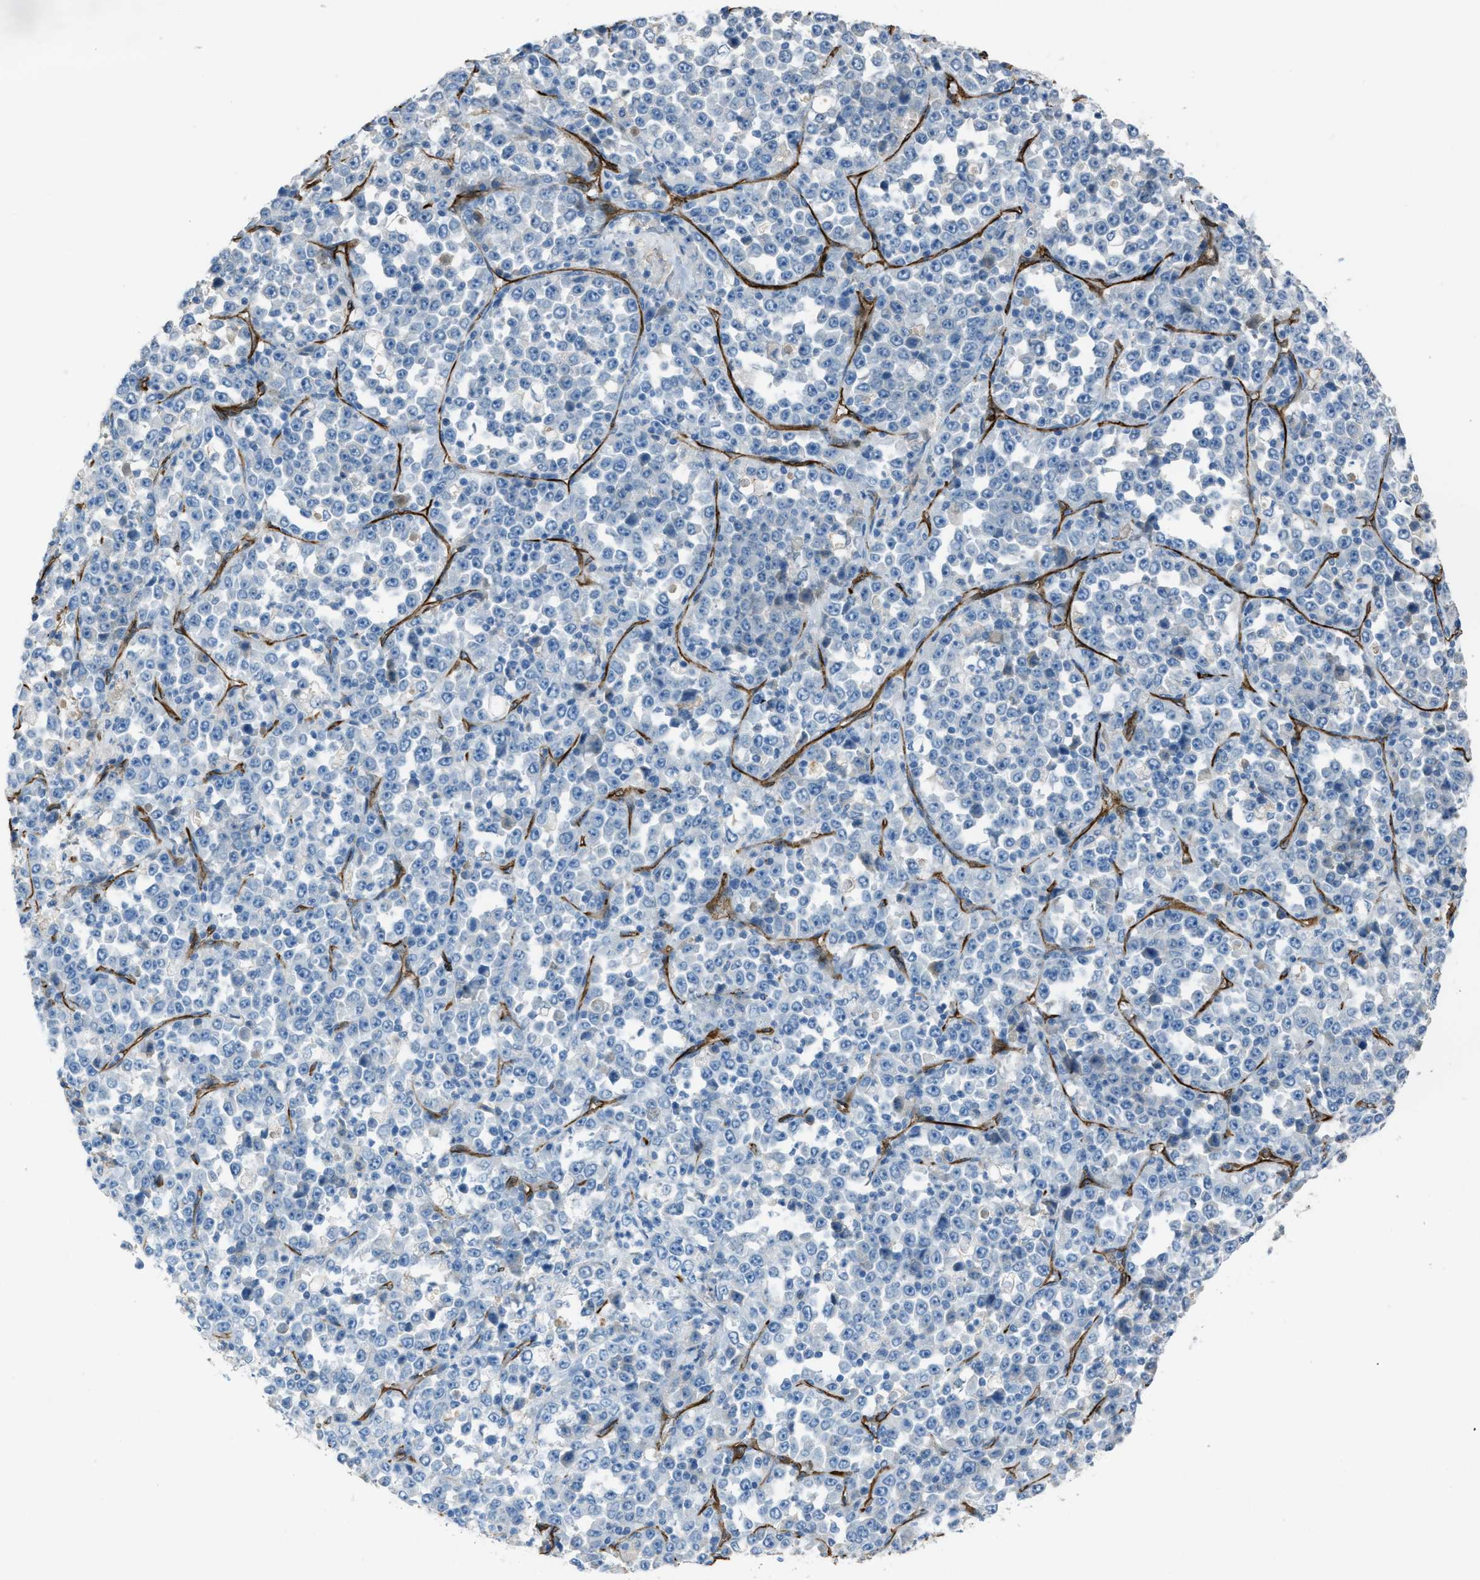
{"staining": {"intensity": "negative", "quantity": "none", "location": "none"}, "tissue": "stomach cancer", "cell_type": "Tumor cells", "image_type": "cancer", "snomed": [{"axis": "morphology", "description": "Normal tissue, NOS"}, {"axis": "morphology", "description": "Adenocarcinoma, NOS"}, {"axis": "topography", "description": "Stomach, upper"}, {"axis": "topography", "description": "Stomach"}], "caption": "An immunohistochemistry (IHC) histopathology image of stomach cancer is shown. There is no staining in tumor cells of stomach cancer.", "gene": "SLC22A15", "patient": {"sex": "male", "age": 59}}